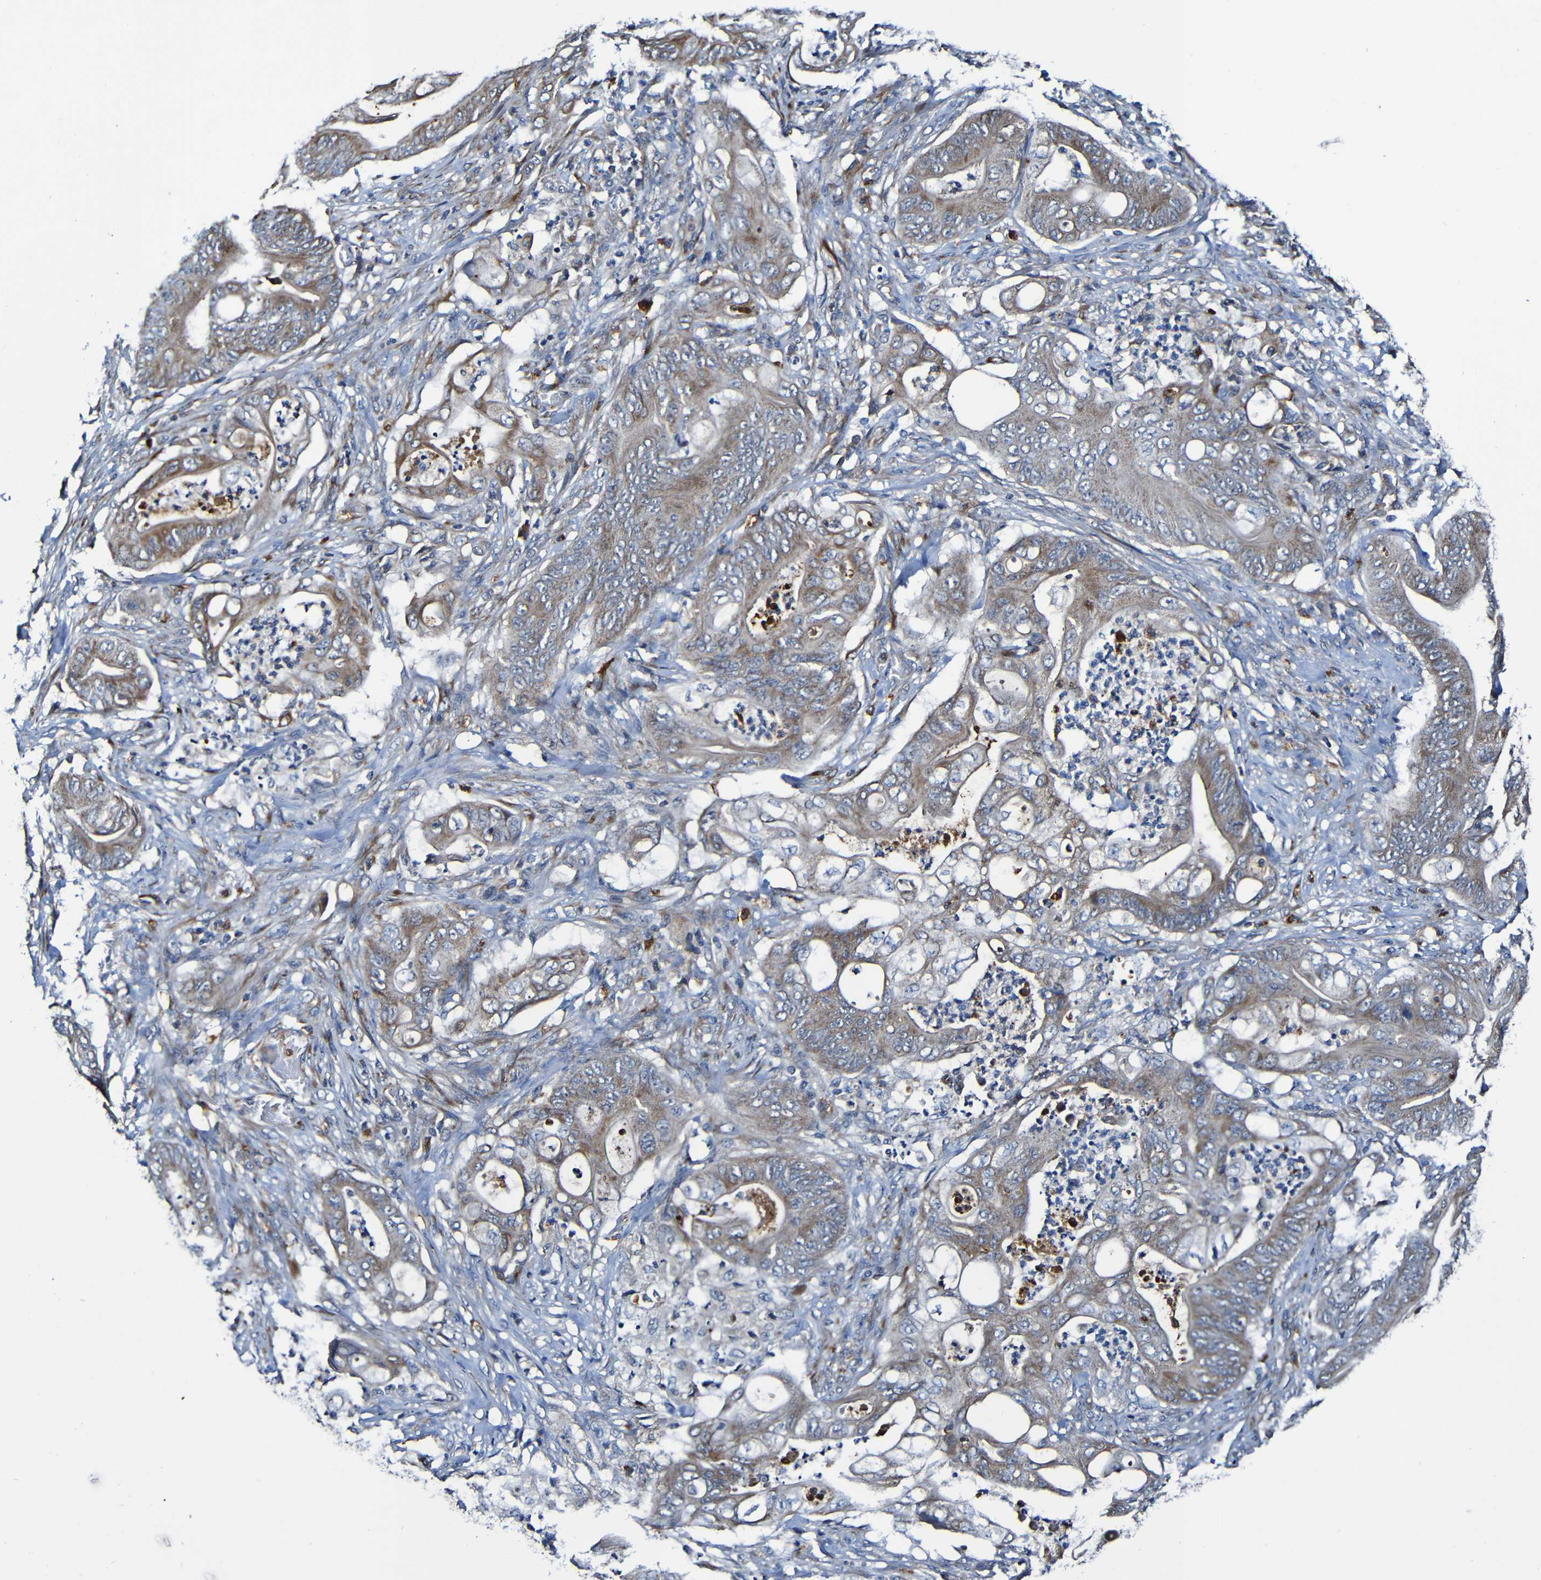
{"staining": {"intensity": "moderate", "quantity": "25%-75%", "location": "cytoplasmic/membranous"}, "tissue": "stomach cancer", "cell_type": "Tumor cells", "image_type": "cancer", "snomed": [{"axis": "morphology", "description": "Adenocarcinoma, NOS"}, {"axis": "topography", "description": "Stomach"}], "caption": "Stomach cancer (adenocarcinoma) stained with immunohistochemistry (IHC) displays moderate cytoplasmic/membranous expression in about 25%-75% of tumor cells.", "gene": "ADAM15", "patient": {"sex": "female", "age": 73}}